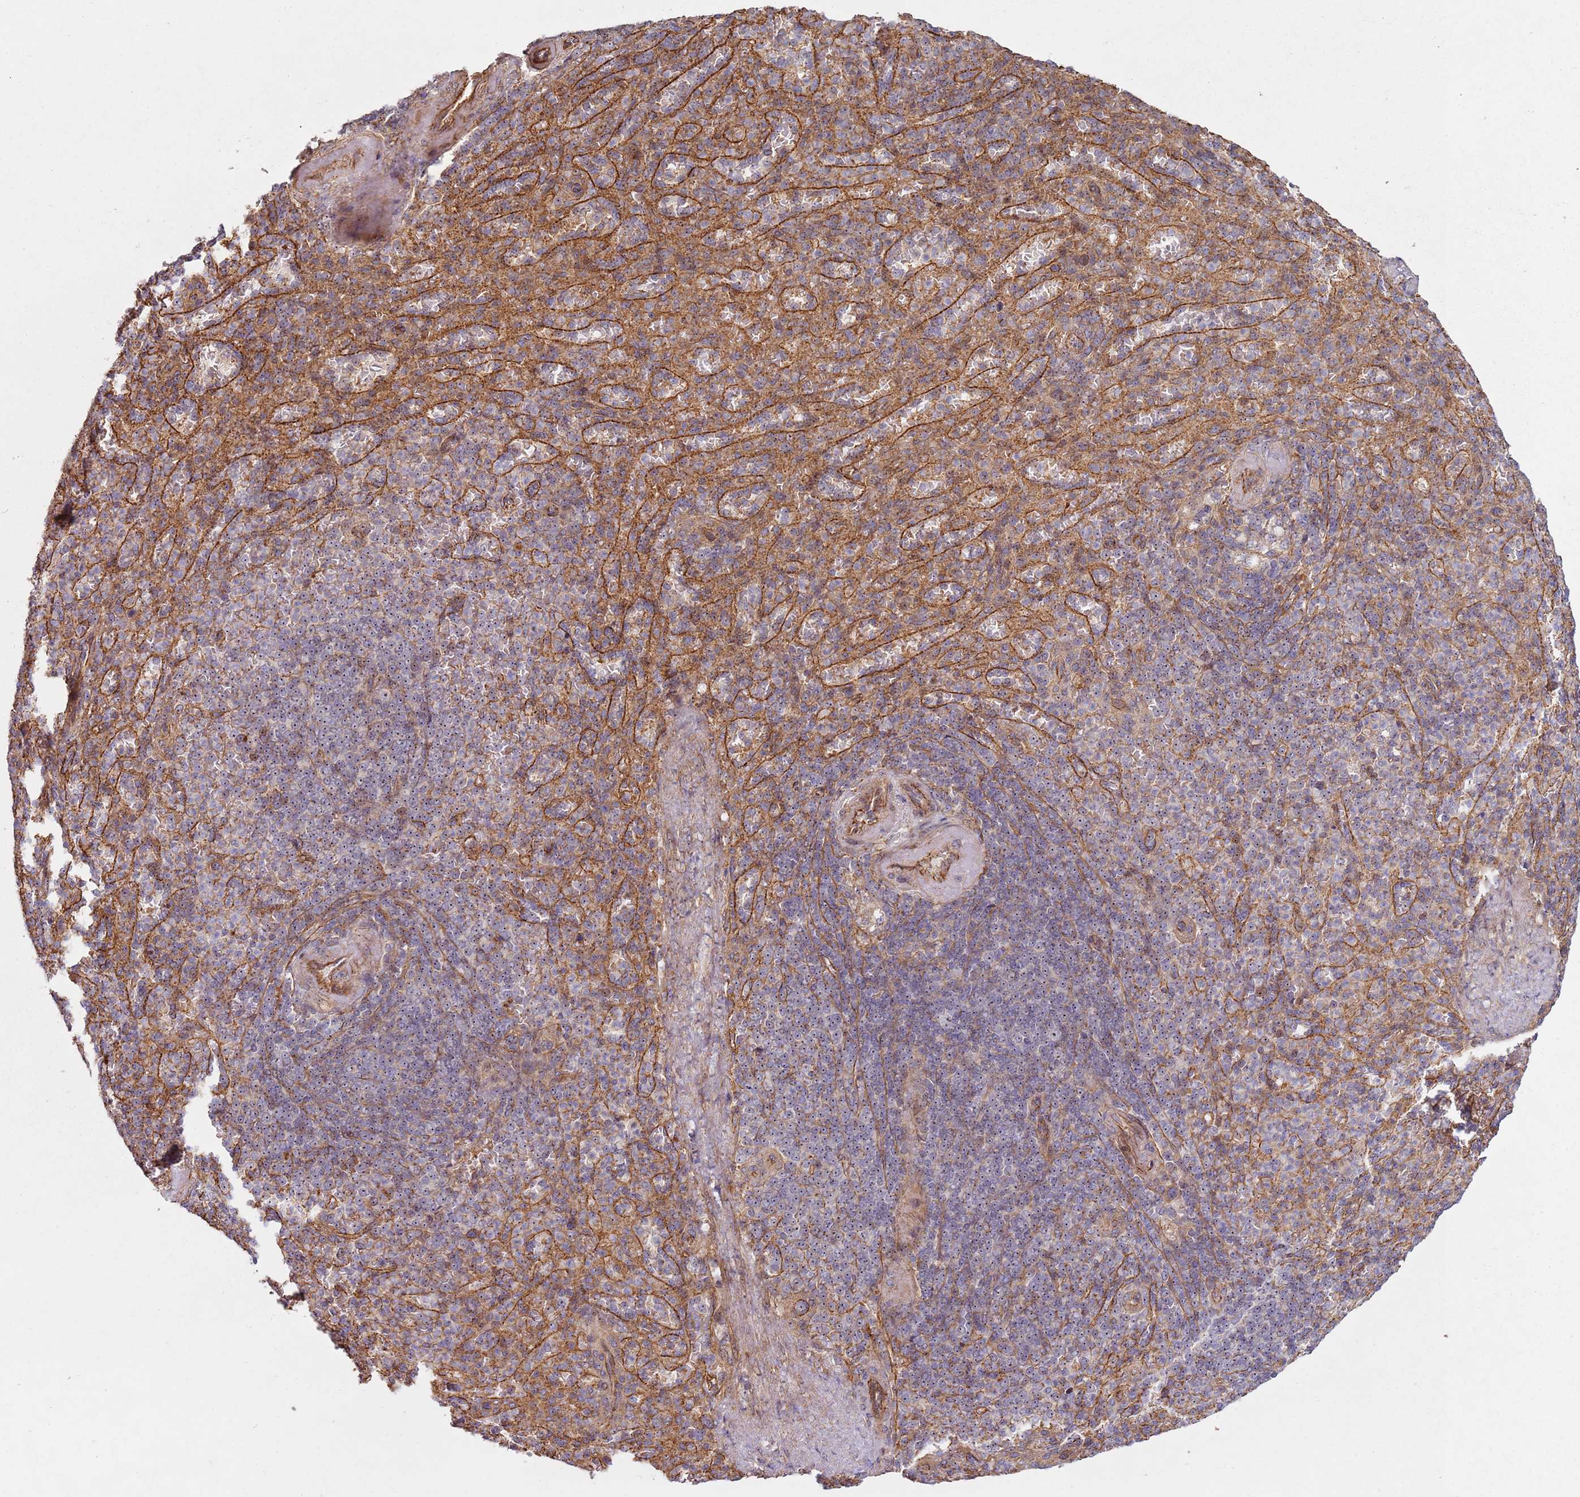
{"staining": {"intensity": "moderate", "quantity": "25%-75%", "location": "cytoplasmic/membranous"}, "tissue": "spleen", "cell_type": "Cells in red pulp", "image_type": "normal", "snomed": [{"axis": "morphology", "description": "Normal tissue, NOS"}, {"axis": "topography", "description": "Spleen"}], "caption": "This photomicrograph exhibits unremarkable spleen stained with immunohistochemistry to label a protein in brown. The cytoplasmic/membranous of cells in red pulp show moderate positivity for the protein. Nuclei are counter-stained blue.", "gene": "C2CD4B", "patient": {"sex": "female", "age": 74}}